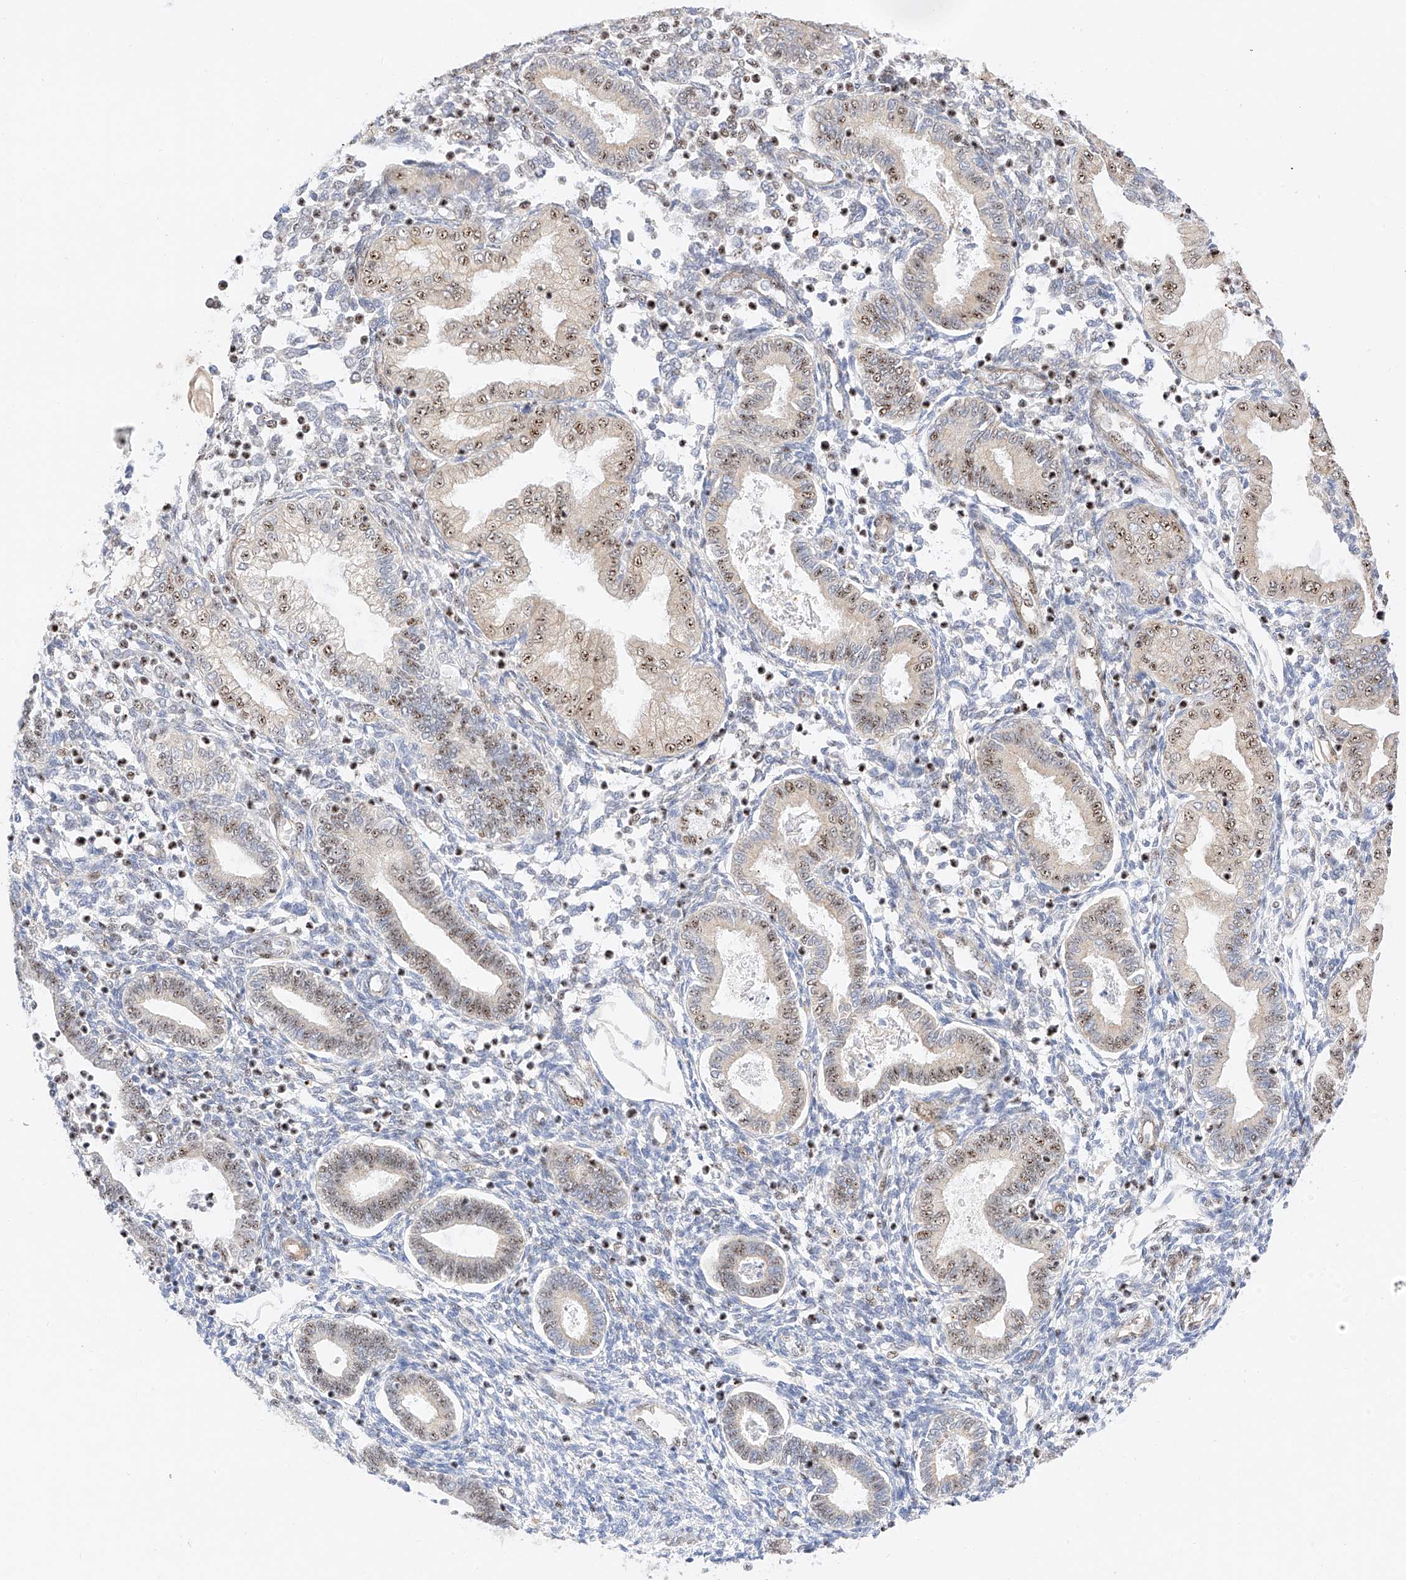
{"staining": {"intensity": "negative", "quantity": "none", "location": "none"}, "tissue": "endometrium", "cell_type": "Cells in endometrial stroma", "image_type": "normal", "snomed": [{"axis": "morphology", "description": "Normal tissue, NOS"}, {"axis": "topography", "description": "Endometrium"}], "caption": "Immunohistochemistry image of unremarkable human endometrium stained for a protein (brown), which shows no positivity in cells in endometrial stroma.", "gene": "ATXN7L2", "patient": {"sex": "female", "age": 53}}